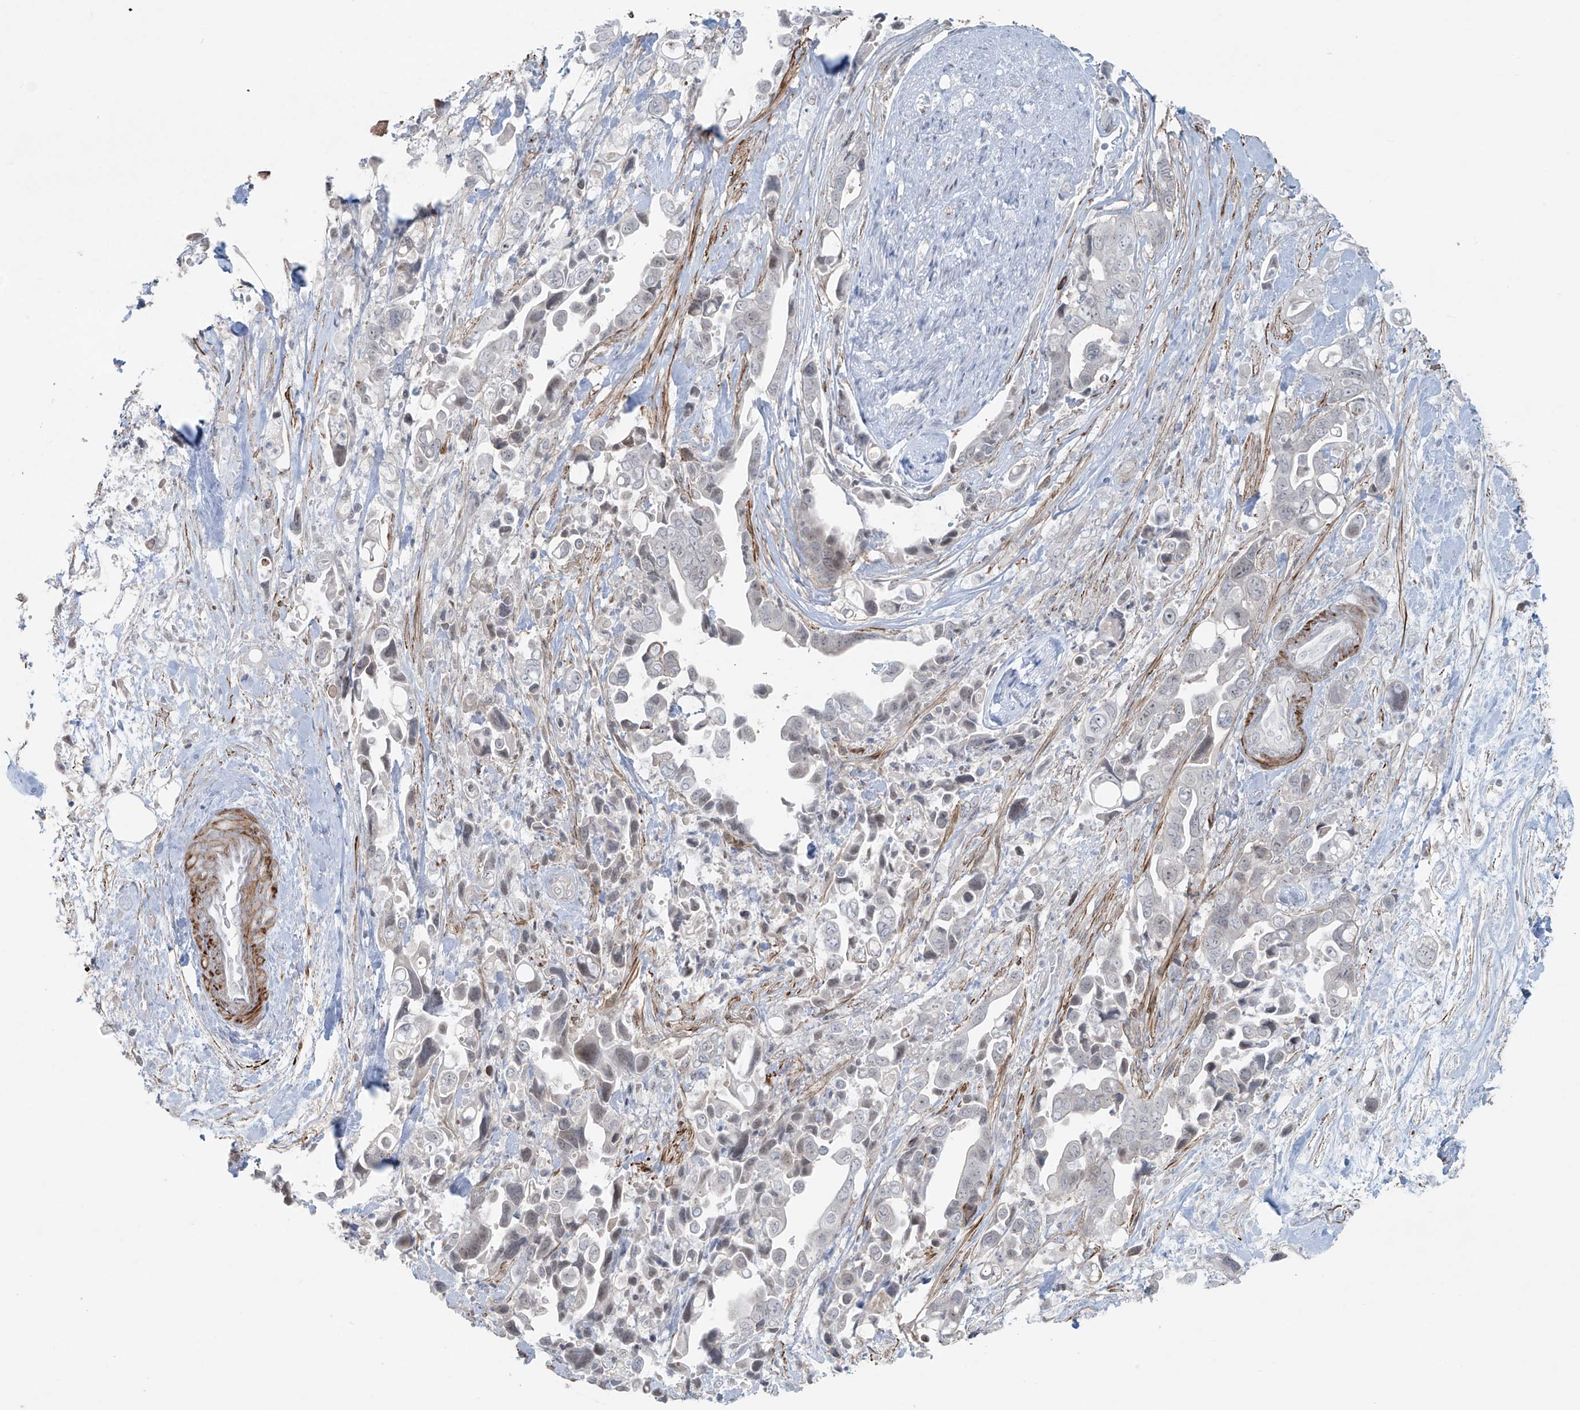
{"staining": {"intensity": "negative", "quantity": "none", "location": "none"}, "tissue": "pancreatic cancer", "cell_type": "Tumor cells", "image_type": "cancer", "snomed": [{"axis": "morphology", "description": "Adenocarcinoma, NOS"}, {"axis": "topography", "description": "Pancreas"}], "caption": "This is an immunohistochemistry photomicrograph of pancreatic cancer. There is no expression in tumor cells.", "gene": "RASGEF1A", "patient": {"sex": "female", "age": 72}}